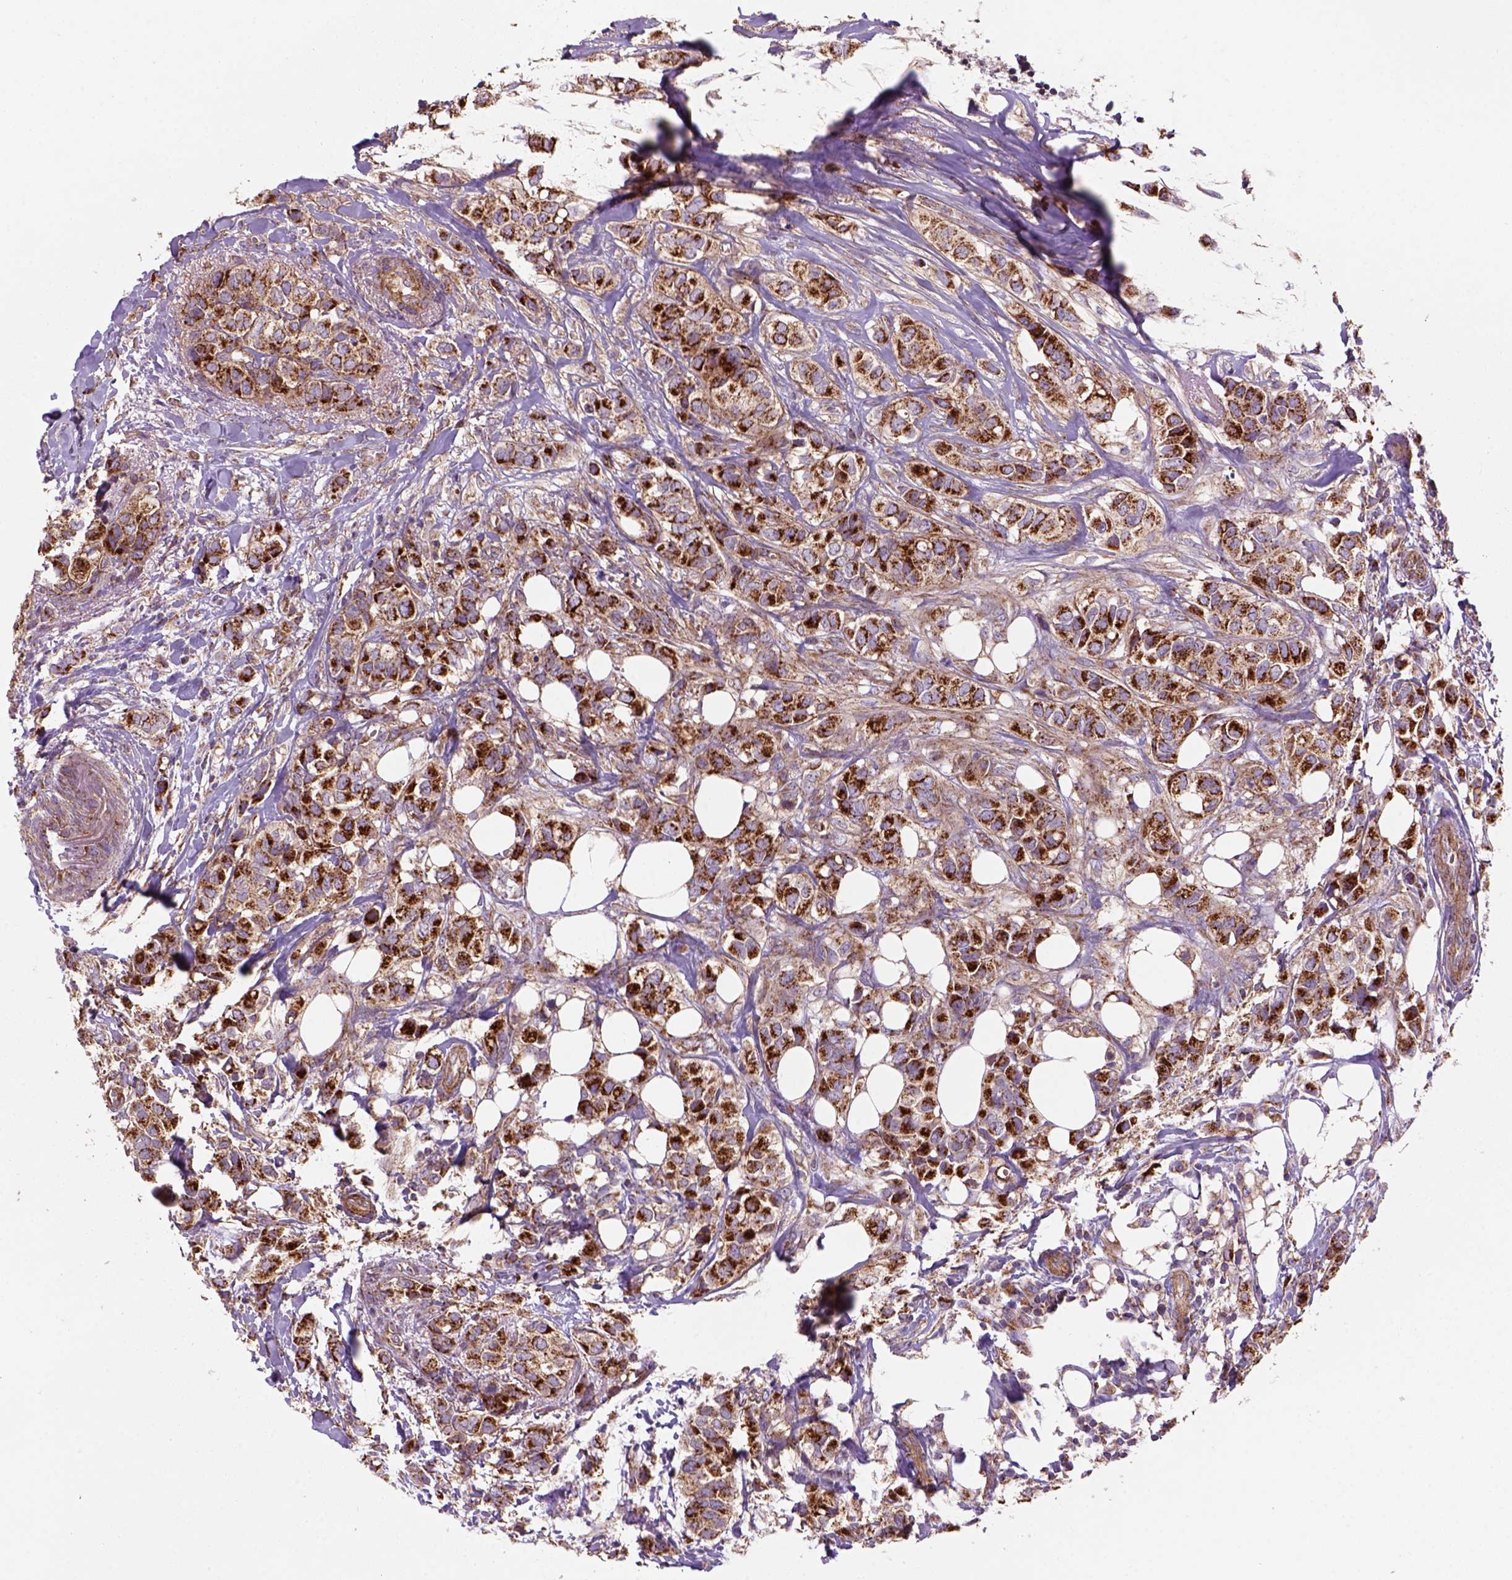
{"staining": {"intensity": "strong", "quantity": "25%-75%", "location": "cytoplasmic/membranous"}, "tissue": "breast cancer", "cell_type": "Tumor cells", "image_type": "cancer", "snomed": [{"axis": "morphology", "description": "Duct carcinoma"}, {"axis": "topography", "description": "Breast"}], "caption": "Tumor cells exhibit high levels of strong cytoplasmic/membranous positivity in about 25%-75% of cells in invasive ductal carcinoma (breast). Nuclei are stained in blue.", "gene": "WARS2", "patient": {"sex": "female", "age": 85}}